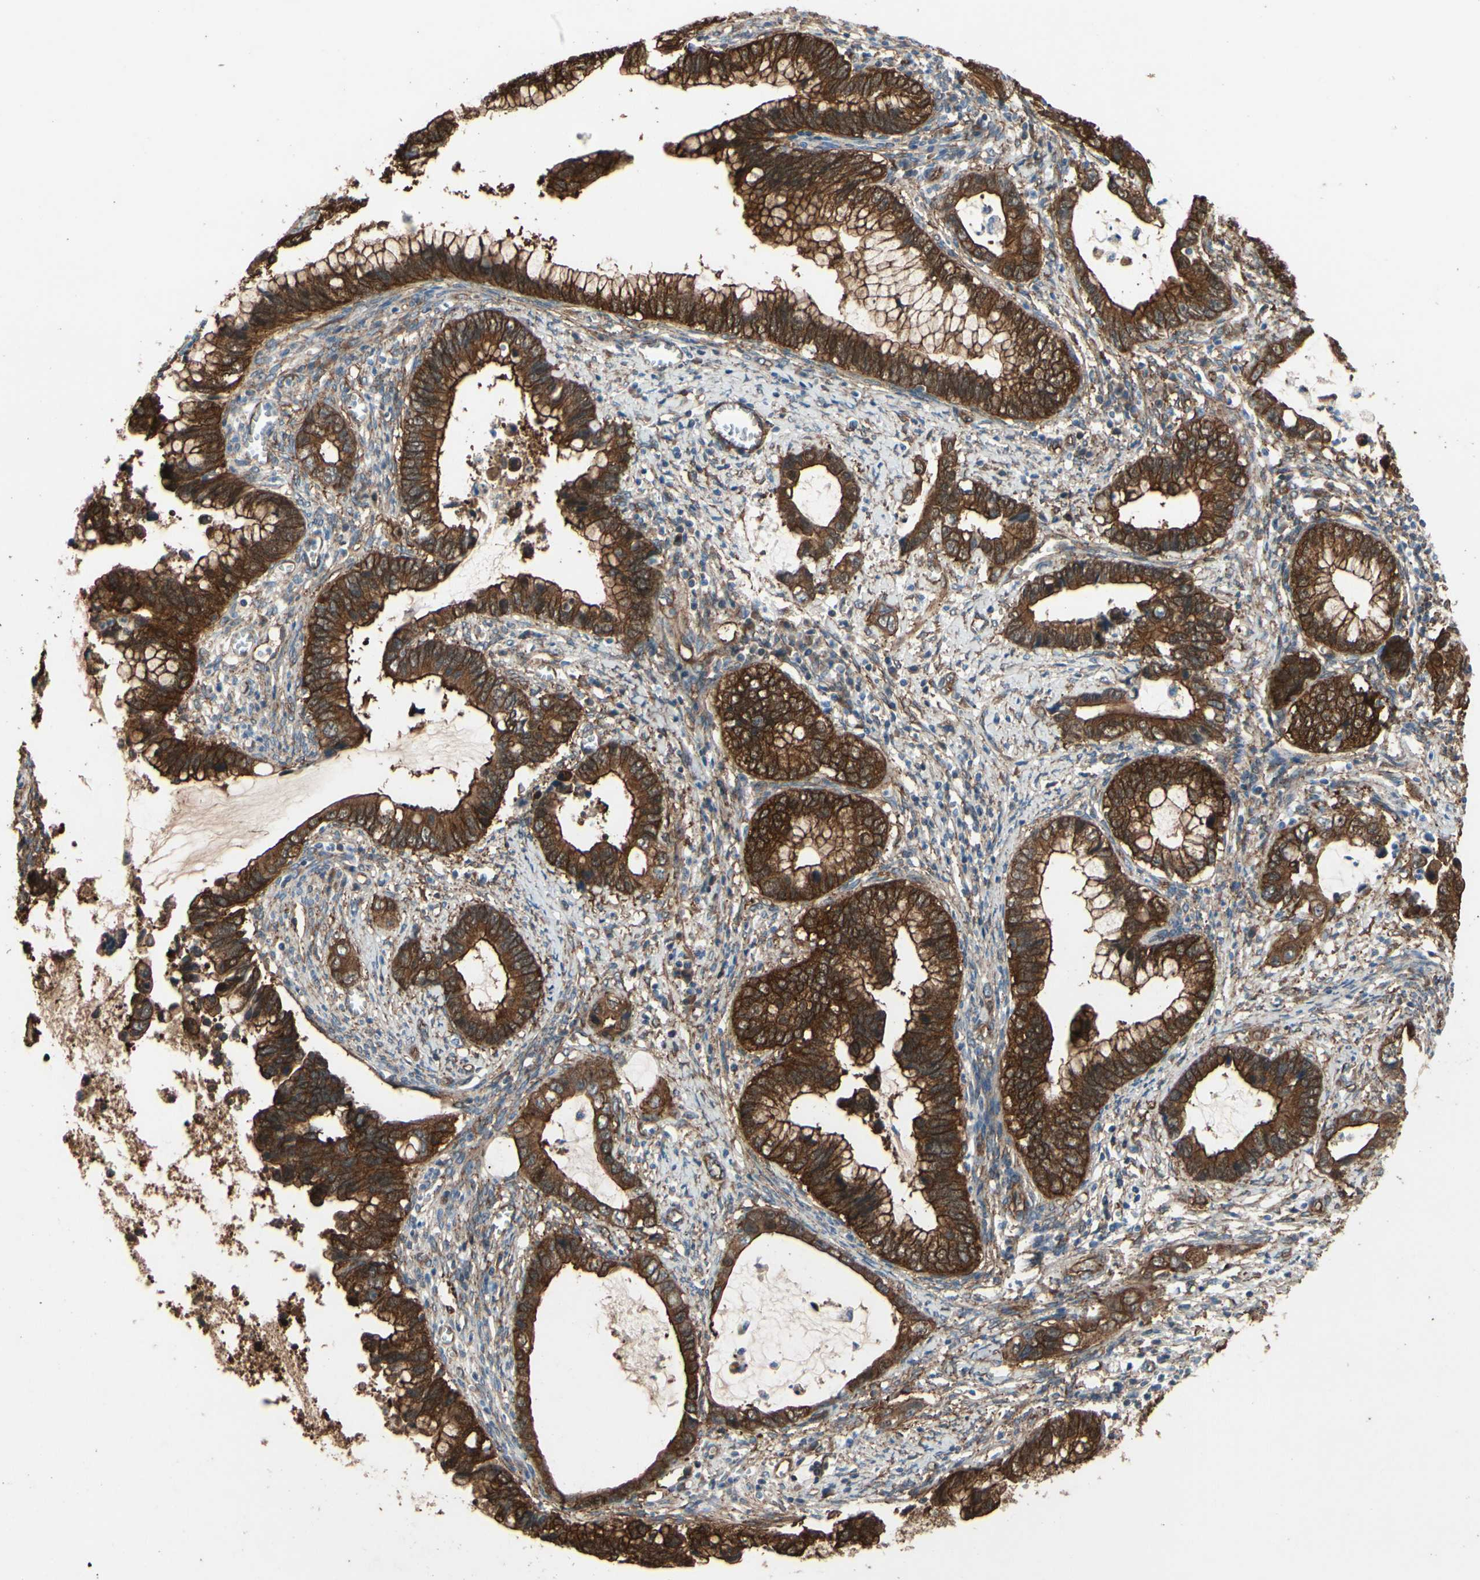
{"staining": {"intensity": "strong", "quantity": ">75%", "location": "cytoplasmic/membranous"}, "tissue": "cervical cancer", "cell_type": "Tumor cells", "image_type": "cancer", "snomed": [{"axis": "morphology", "description": "Adenocarcinoma, NOS"}, {"axis": "topography", "description": "Cervix"}], "caption": "Protein expression analysis of adenocarcinoma (cervical) demonstrates strong cytoplasmic/membranous staining in about >75% of tumor cells.", "gene": "CTTNBP2", "patient": {"sex": "female", "age": 44}}